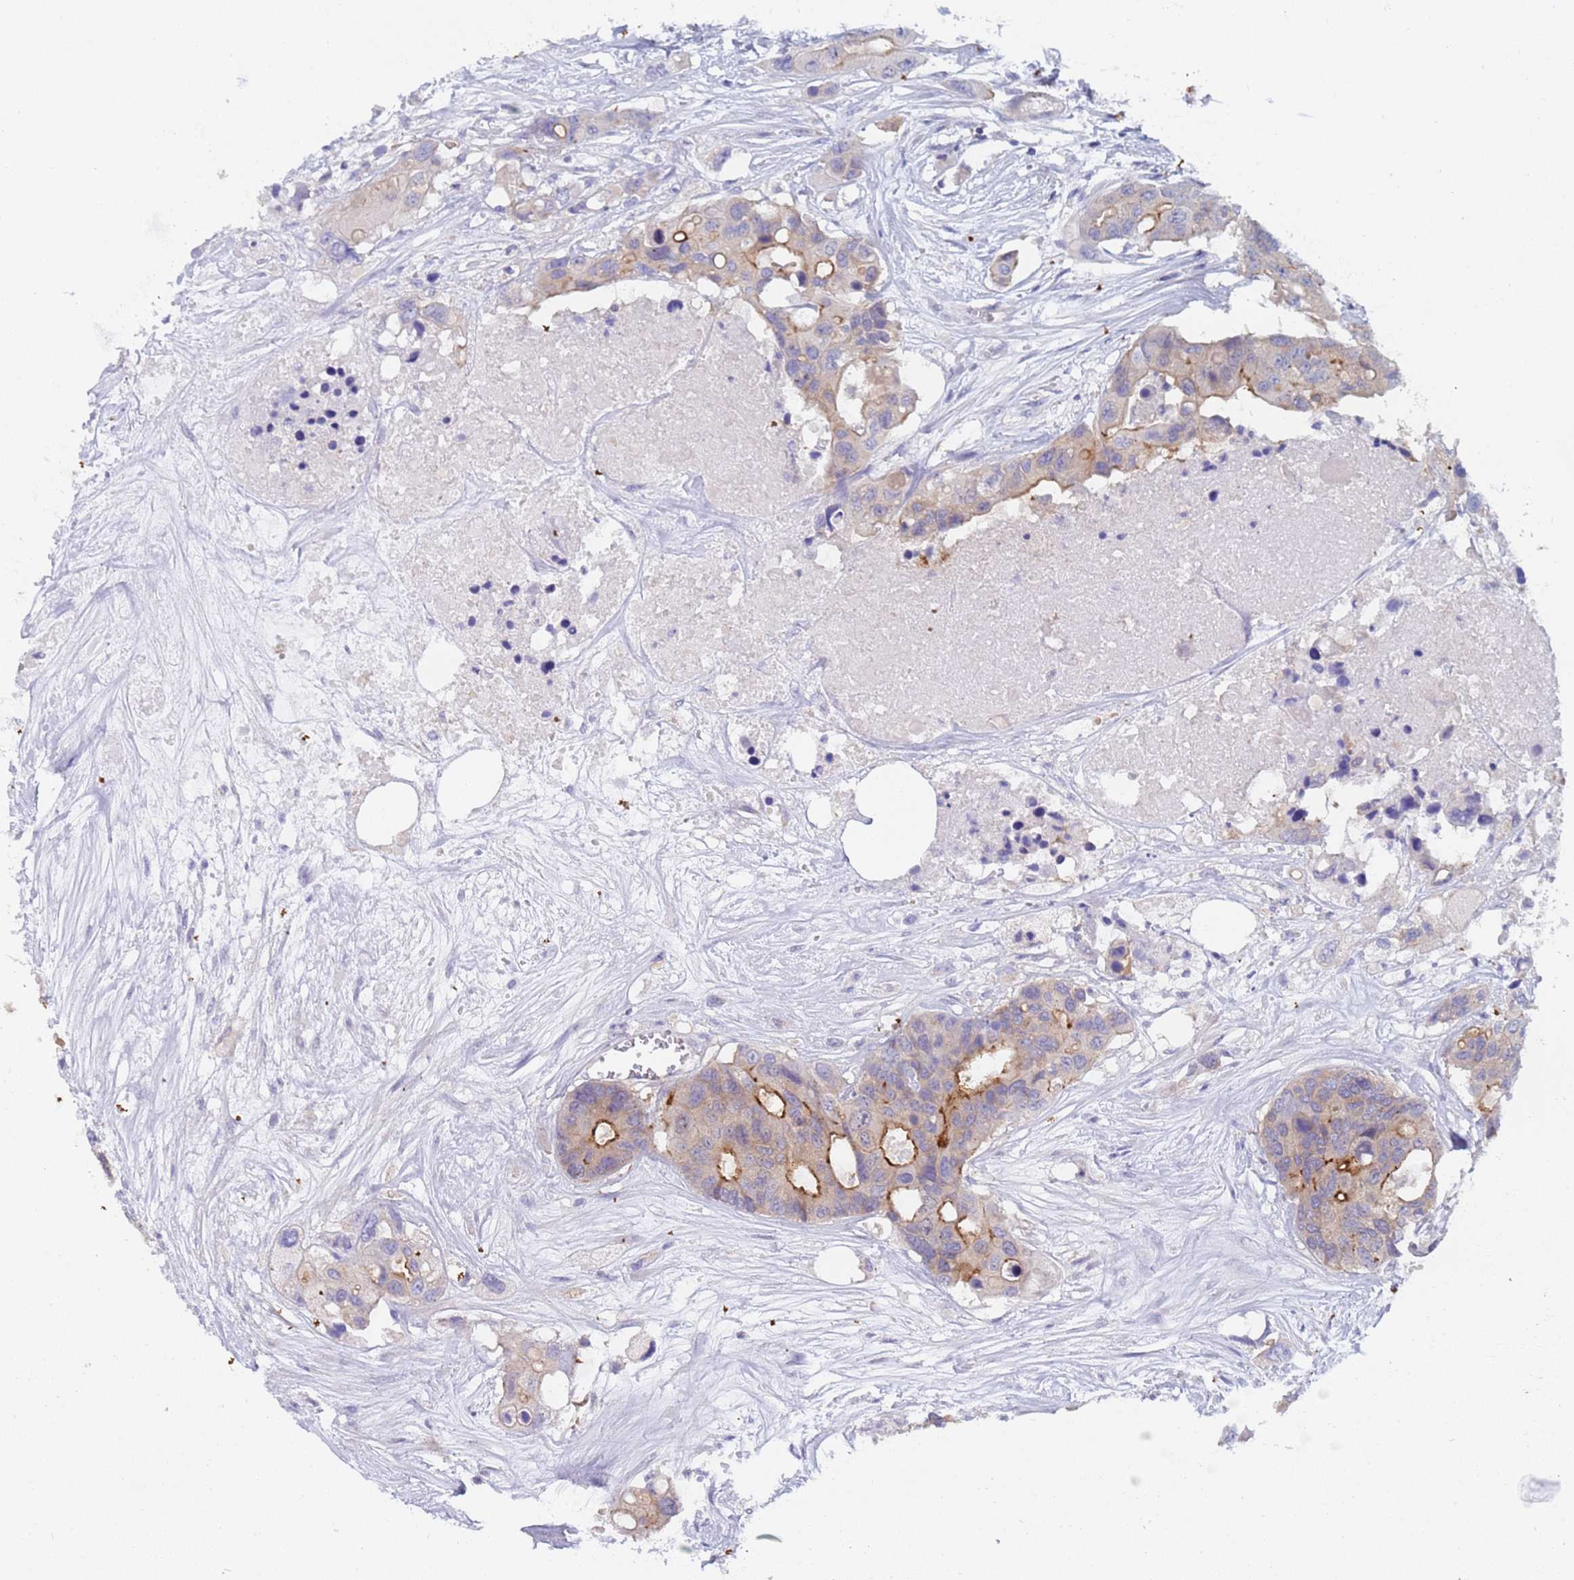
{"staining": {"intensity": "moderate", "quantity": "25%-75%", "location": "cytoplasmic/membranous"}, "tissue": "colorectal cancer", "cell_type": "Tumor cells", "image_type": "cancer", "snomed": [{"axis": "morphology", "description": "Adenocarcinoma, NOS"}, {"axis": "topography", "description": "Colon"}], "caption": "DAB (3,3'-diaminobenzidine) immunohistochemical staining of human adenocarcinoma (colorectal) shows moderate cytoplasmic/membranous protein positivity in about 25%-75% of tumor cells.", "gene": "CAPN7", "patient": {"sex": "male", "age": 77}}